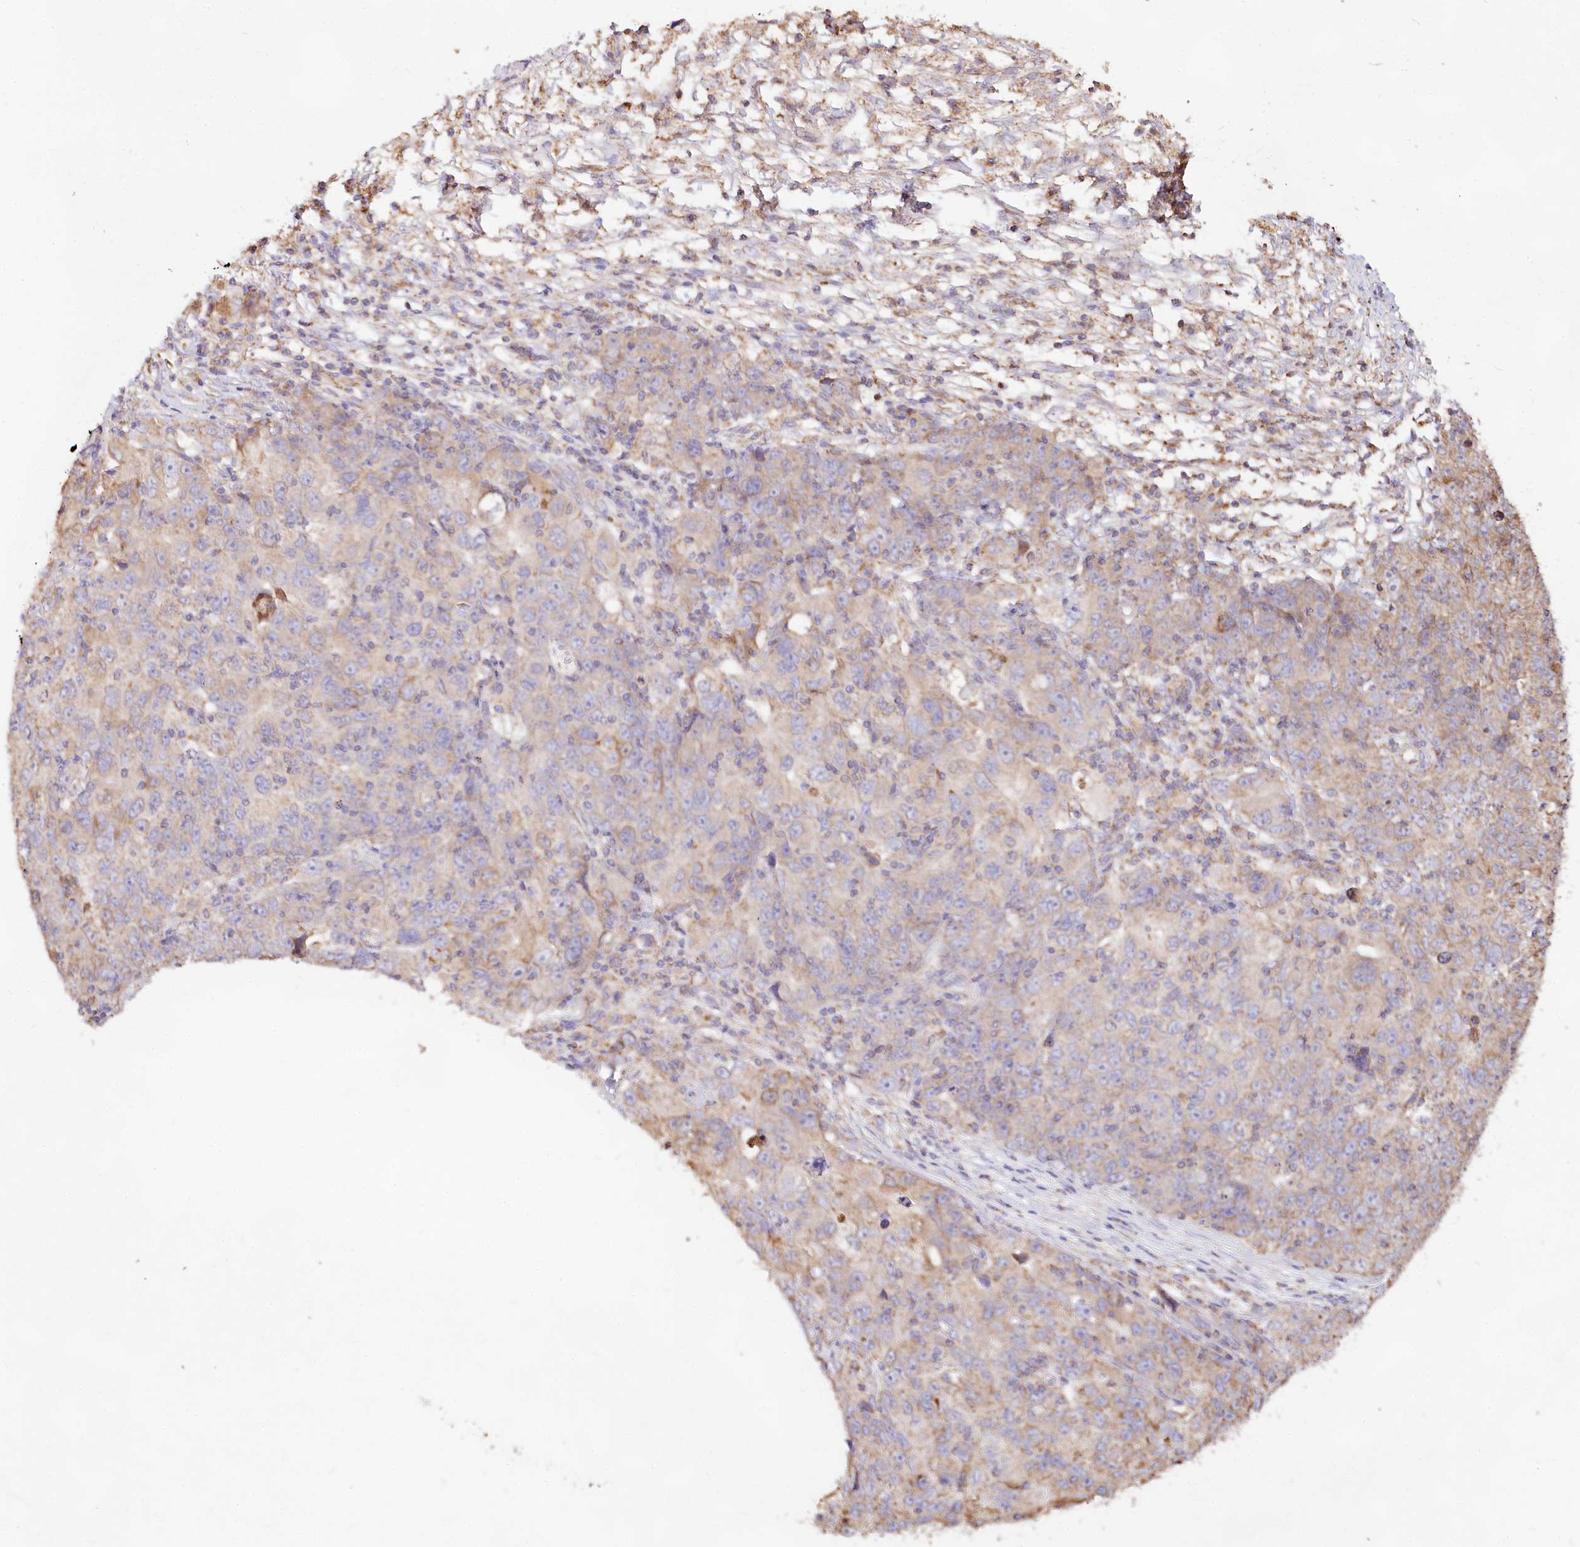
{"staining": {"intensity": "moderate", "quantity": "<25%", "location": "cytoplasmic/membranous"}, "tissue": "ovarian cancer", "cell_type": "Tumor cells", "image_type": "cancer", "snomed": [{"axis": "morphology", "description": "Carcinoma, endometroid"}, {"axis": "topography", "description": "Ovary"}], "caption": "Immunohistochemical staining of endometroid carcinoma (ovarian) exhibits low levels of moderate cytoplasmic/membranous protein staining in about <25% of tumor cells.", "gene": "TASOR2", "patient": {"sex": "female", "age": 42}}